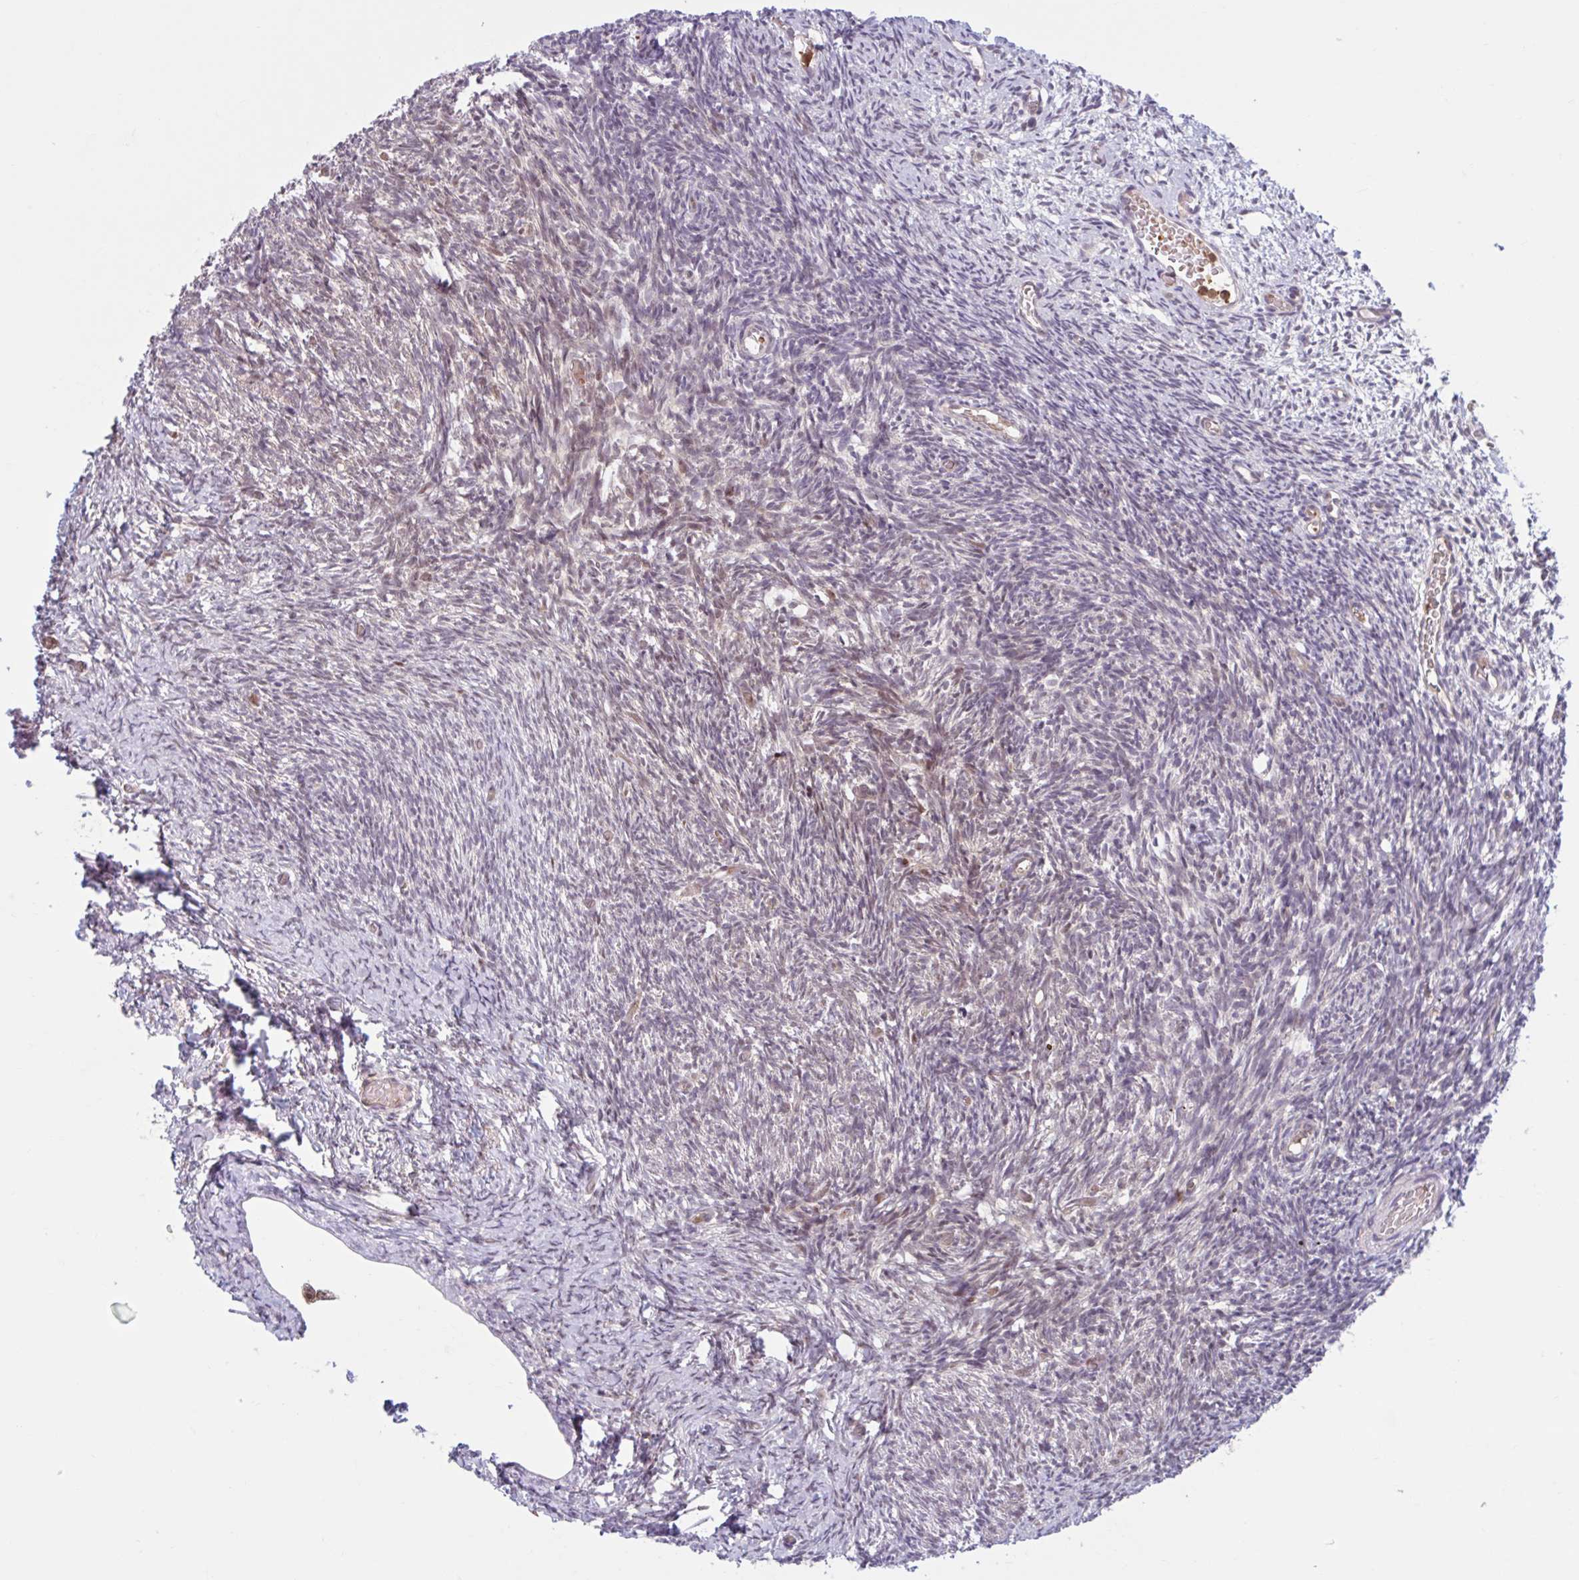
{"staining": {"intensity": "strong", "quantity": ">75%", "location": "cytoplasmic/membranous"}, "tissue": "ovary", "cell_type": "Follicle cells", "image_type": "normal", "snomed": [{"axis": "morphology", "description": "Normal tissue, NOS"}, {"axis": "topography", "description": "Ovary"}], "caption": "A micrograph showing strong cytoplasmic/membranous expression in about >75% of follicle cells in unremarkable ovary, as visualized by brown immunohistochemical staining.", "gene": "HMBS", "patient": {"sex": "female", "age": 39}}